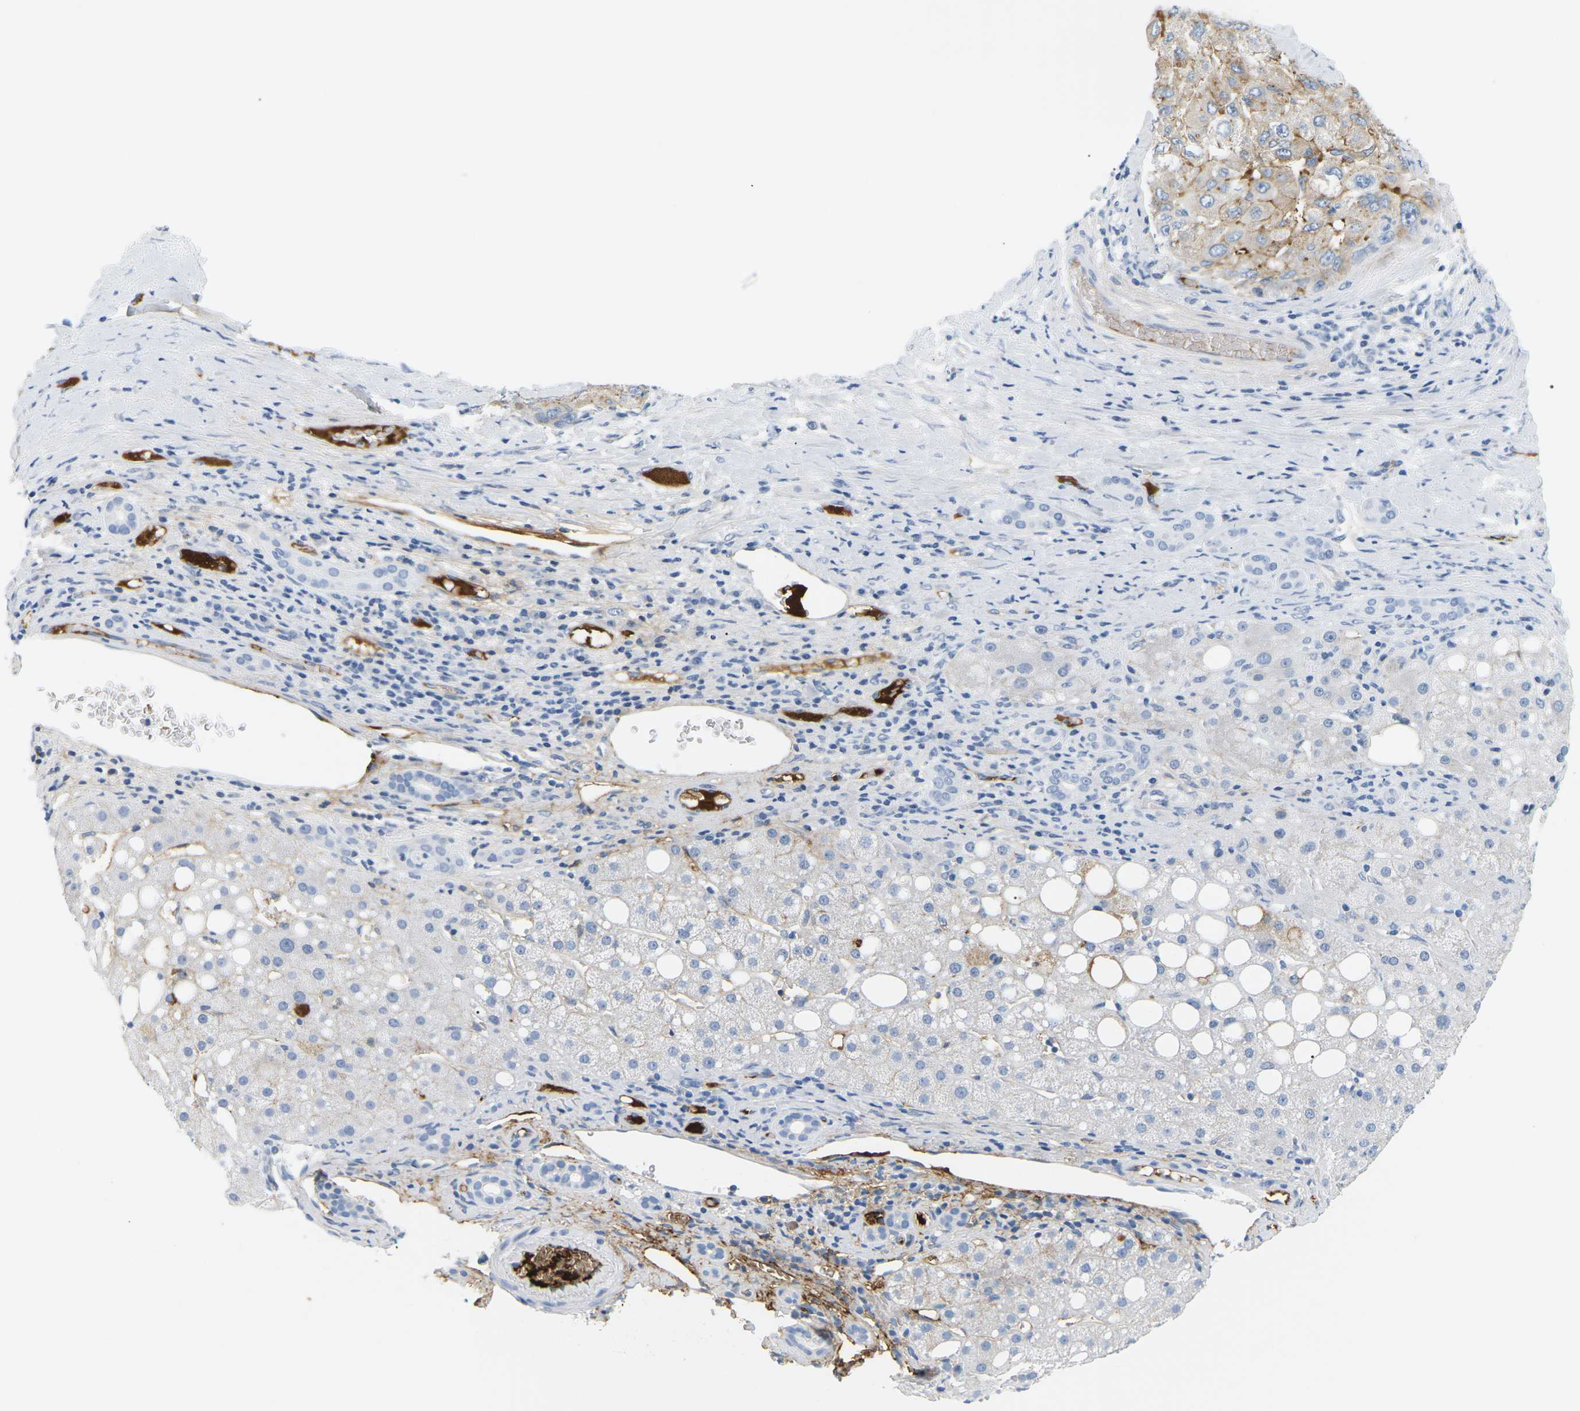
{"staining": {"intensity": "moderate", "quantity": "25%-75%", "location": "cytoplasmic/membranous"}, "tissue": "liver cancer", "cell_type": "Tumor cells", "image_type": "cancer", "snomed": [{"axis": "morphology", "description": "Carcinoma, Hepatocellular, NOS"}, {"axis": "topography", "description": "Liver"}], "caption": "Human liver hepatocellular carcinoma stained for a protein (brown) exhibits moderate cytoplasmic/membranous positive staining in approximately 25%-75% of tumor cells.", "gene": "APOB", "patient": {"sex": "male", "age": 80}}